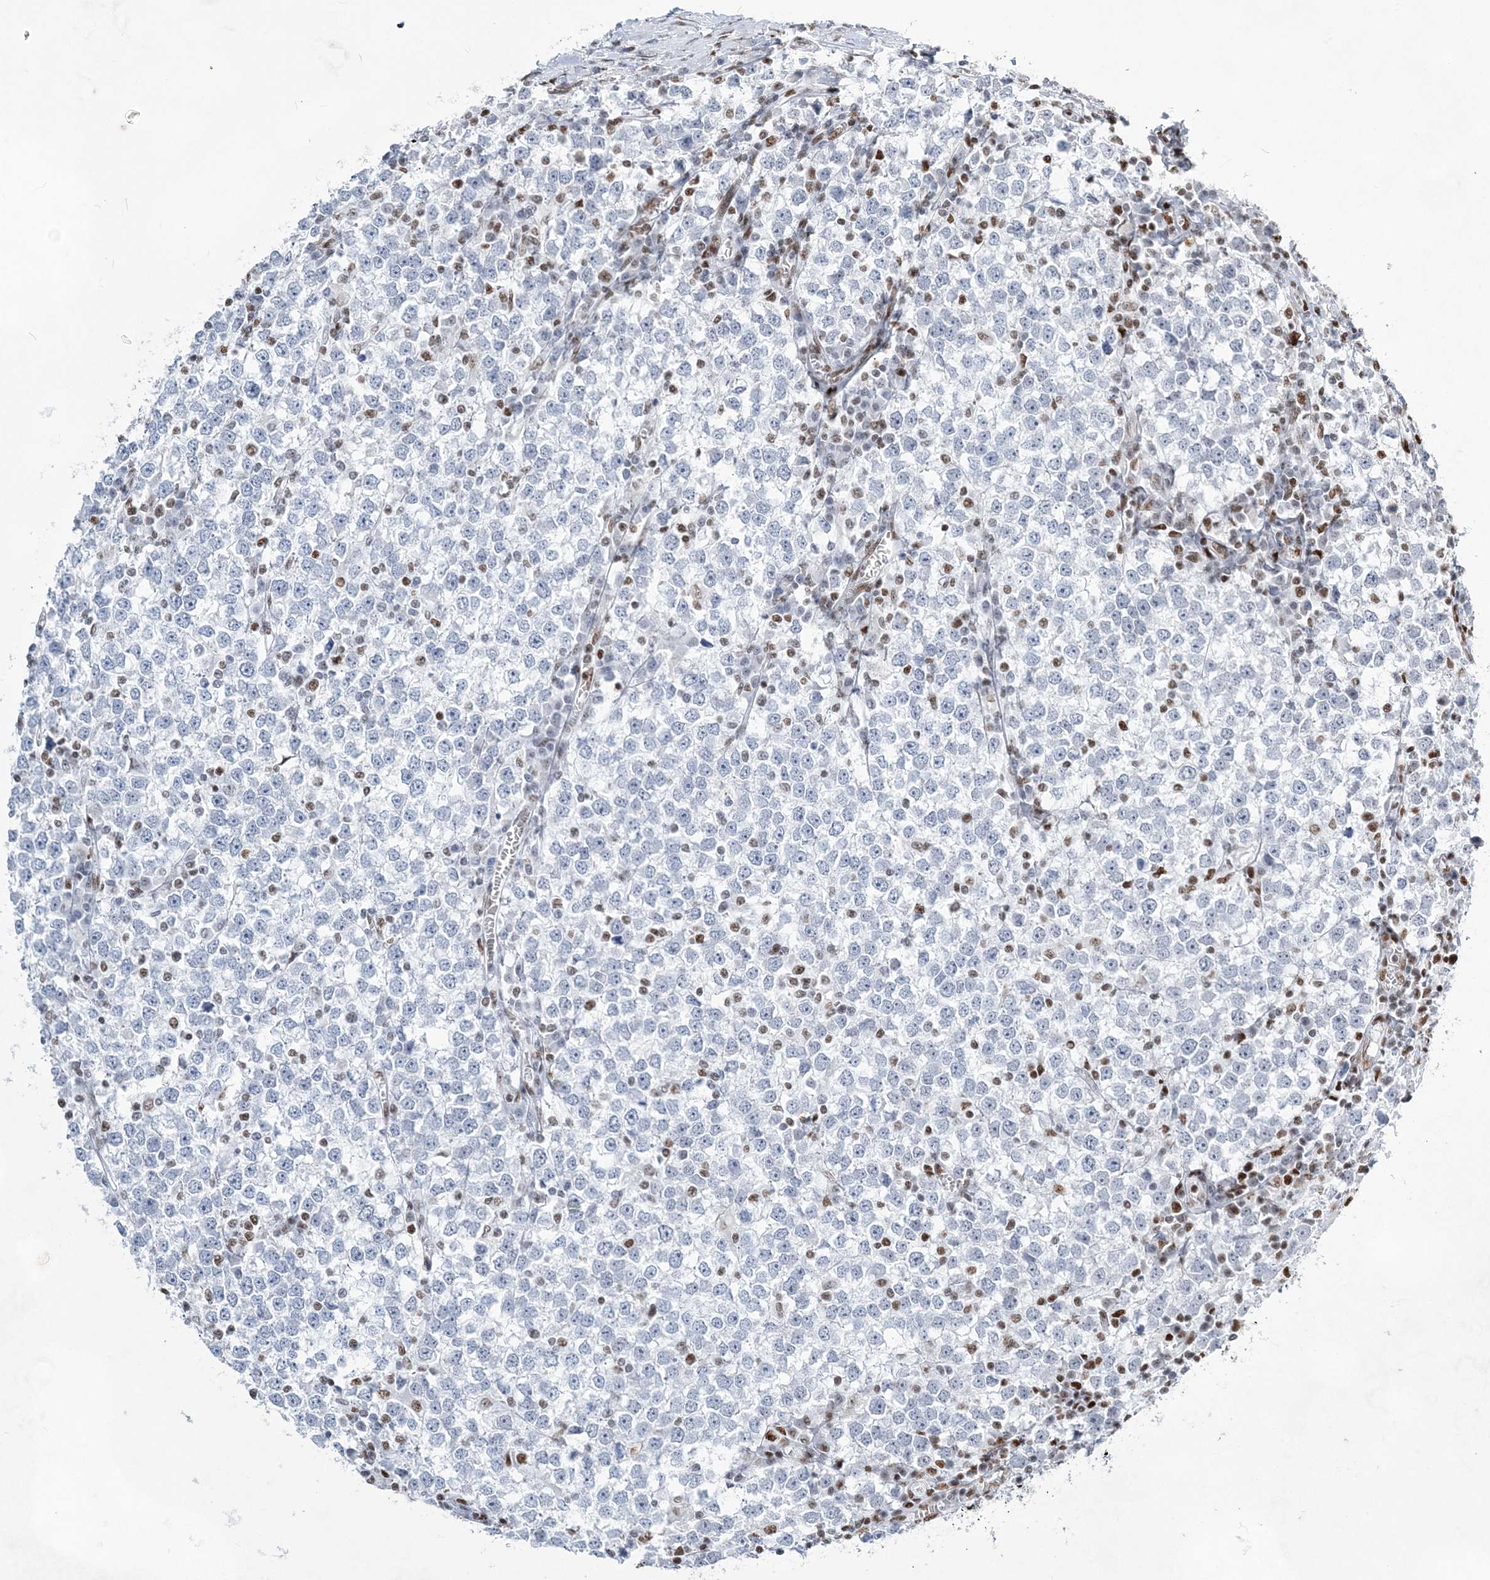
{"staining": {"intensity": "negative", "quantity": "none", "location": "none"}, "tissue": "testis cancer", "cell_type": "Tumor cells", "image_type": "cancer", "snomed": [{"axis": "morphology", "description": "Seminoma, NOS"}, {"axis": "topography", "description": "Testis"}], "caption": "Image shows no significant protein expression in tumor cells of testis seminoma.", "gene": "ZBTB7A", "patient": {"sex": "male", "age": 65}}